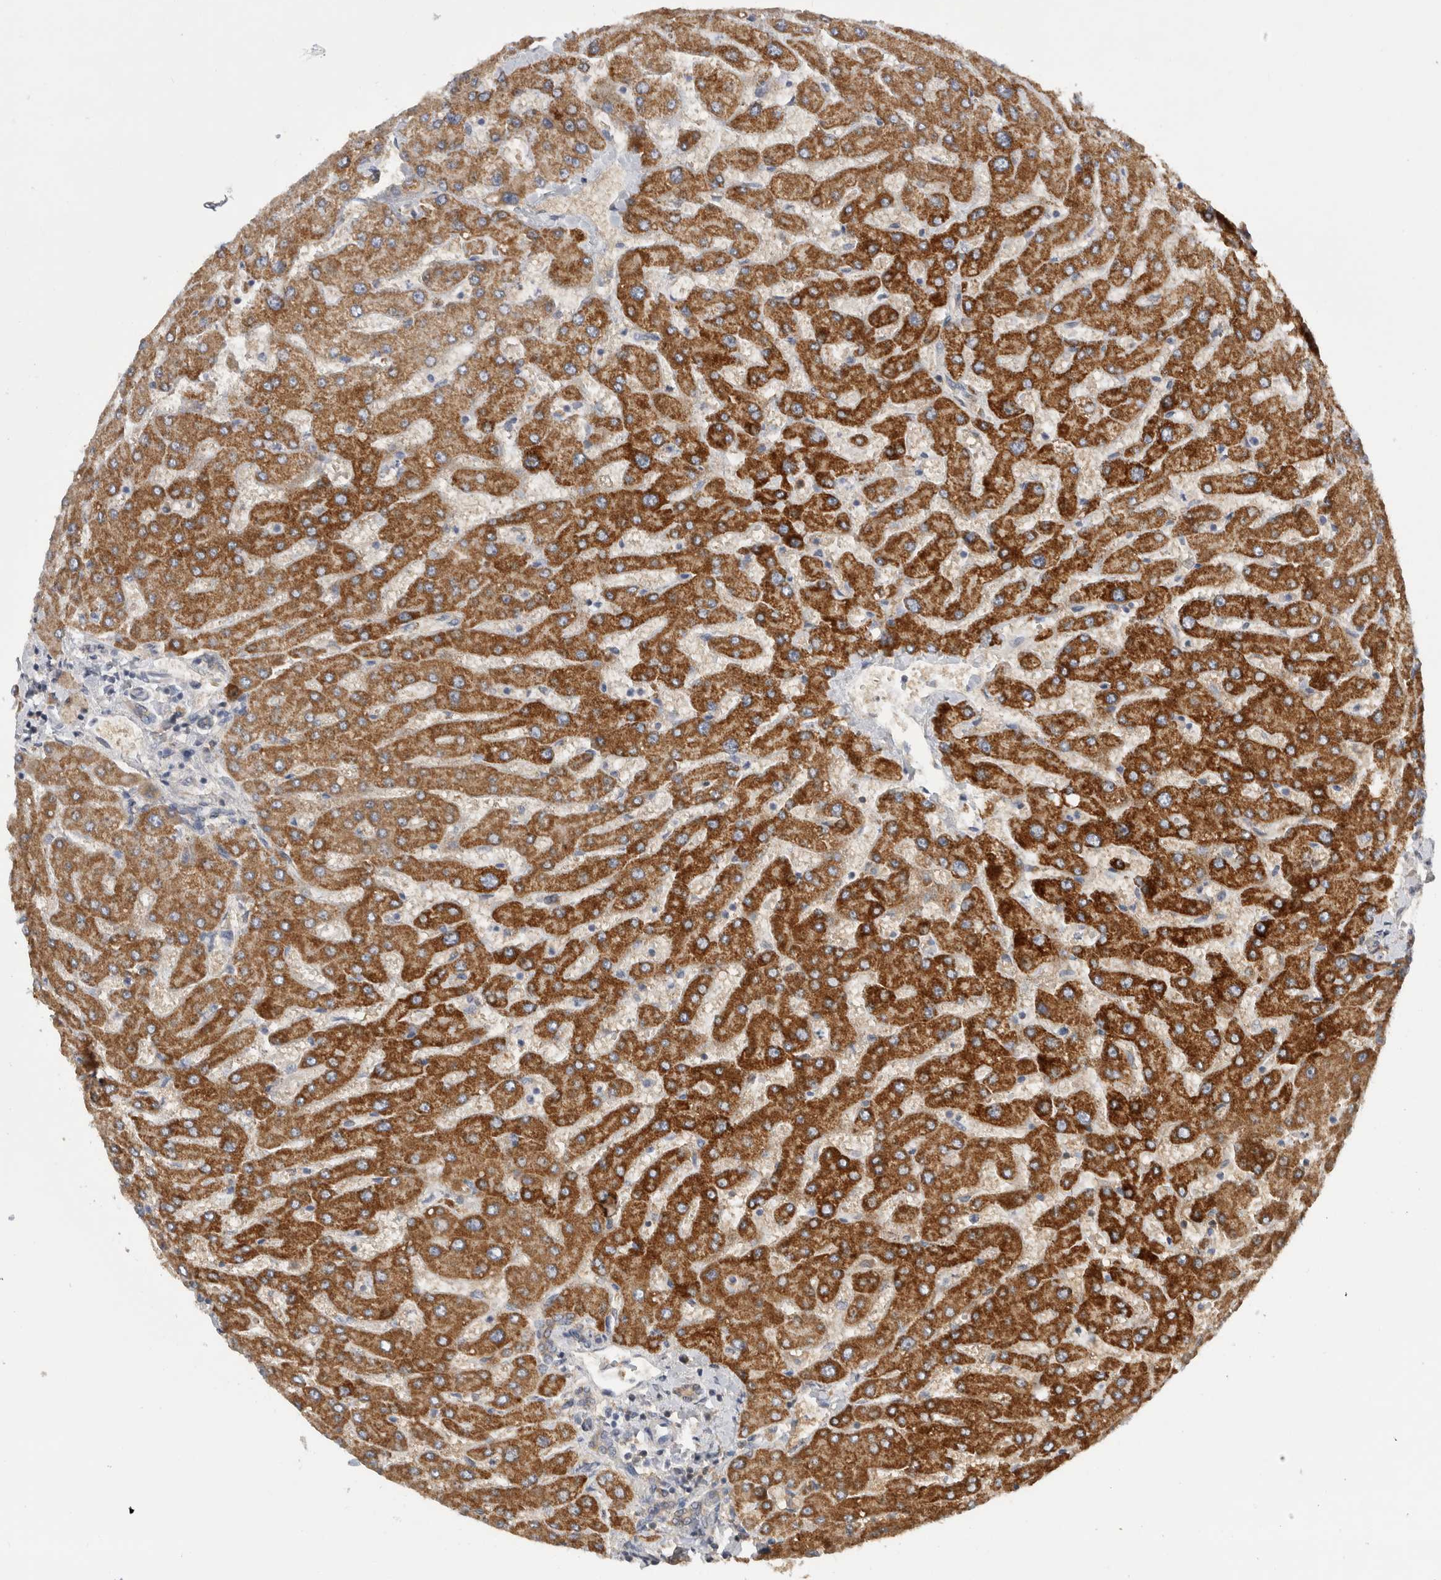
{"staining": {"intensity": "weak", "quantity": "25%-75%", "location": "cytoplasmic/membranous"}, "tissue": "liver", "cell_type": "Cholangiocytes", "image_type": "normal", "snomed": [{"axis": "morphology", "description": "Normal tissue, NOS"}, {"axis": "topography", "description": "Liver"}], "caption": "Brown immunohistochemical staining in unremarkable human liver exhibits weak cytoplasmic/membranous expression in about 25%-75% of cholangiocytes. Nuclei are stained in blue.", "gene": "DYRK2", "patient": {"sex": "male", "age": 55}}